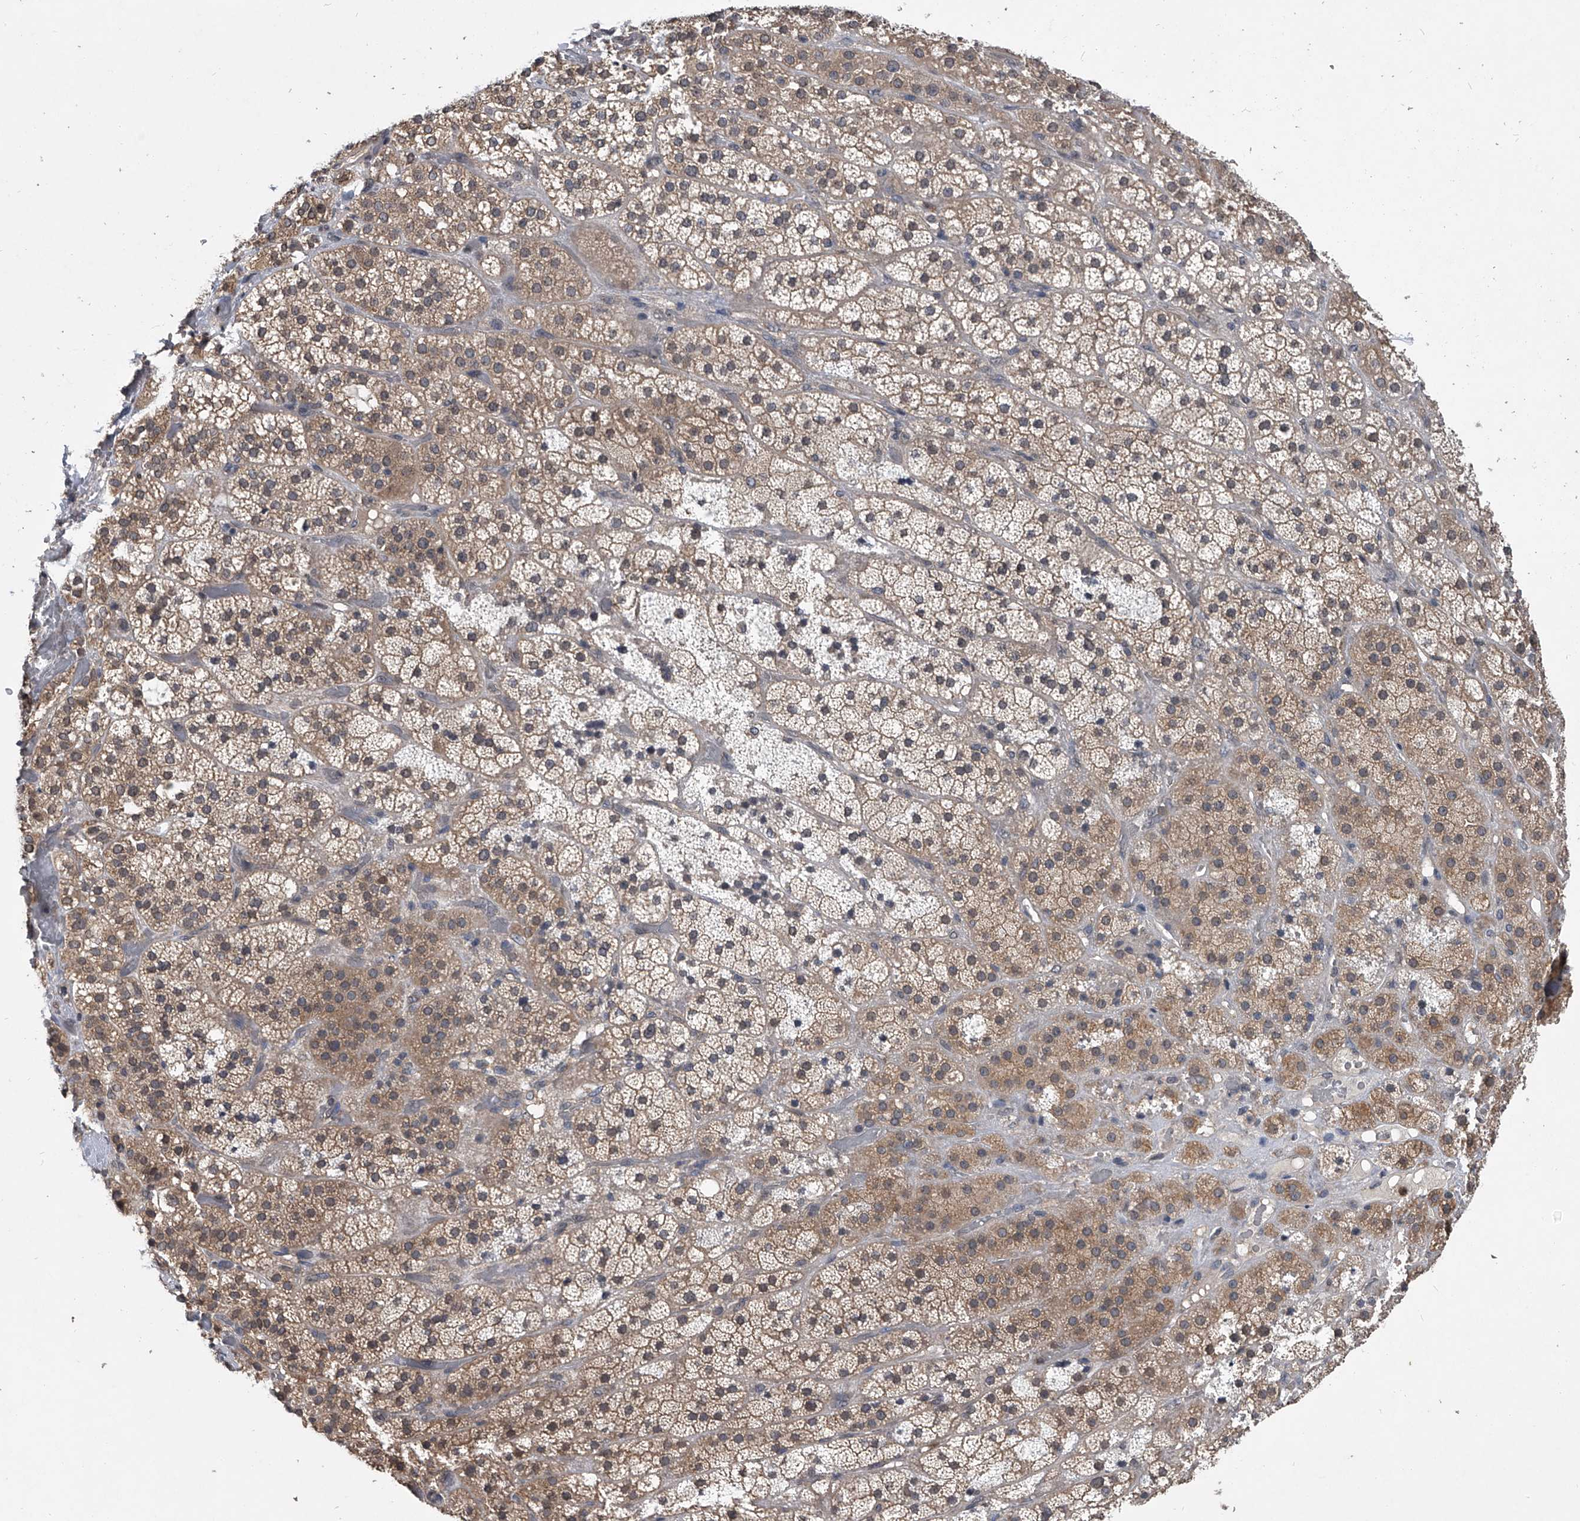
{"staining": {"intensity": "moderate", "quantity": ">75%", "location": "cytoplasmic/membranous"}, "tissue": "adrenal gland", "cell_type": "Glandular cells", "image_type": "normal", "snomed": [{"axis": "morphology", "description": "Normal tissue, NOS"}, {"axis": "topography", "description": "Adrenal gland"}], "caption": "Protein expression by immunohistochemistry exhibits moderate cytoplasmic/membranous positivity in approximately >75% of glandular cells in unremarkable adrenal gland.", "gene": "TSNAX", "patient": {"sex": "male", "age": 57}}